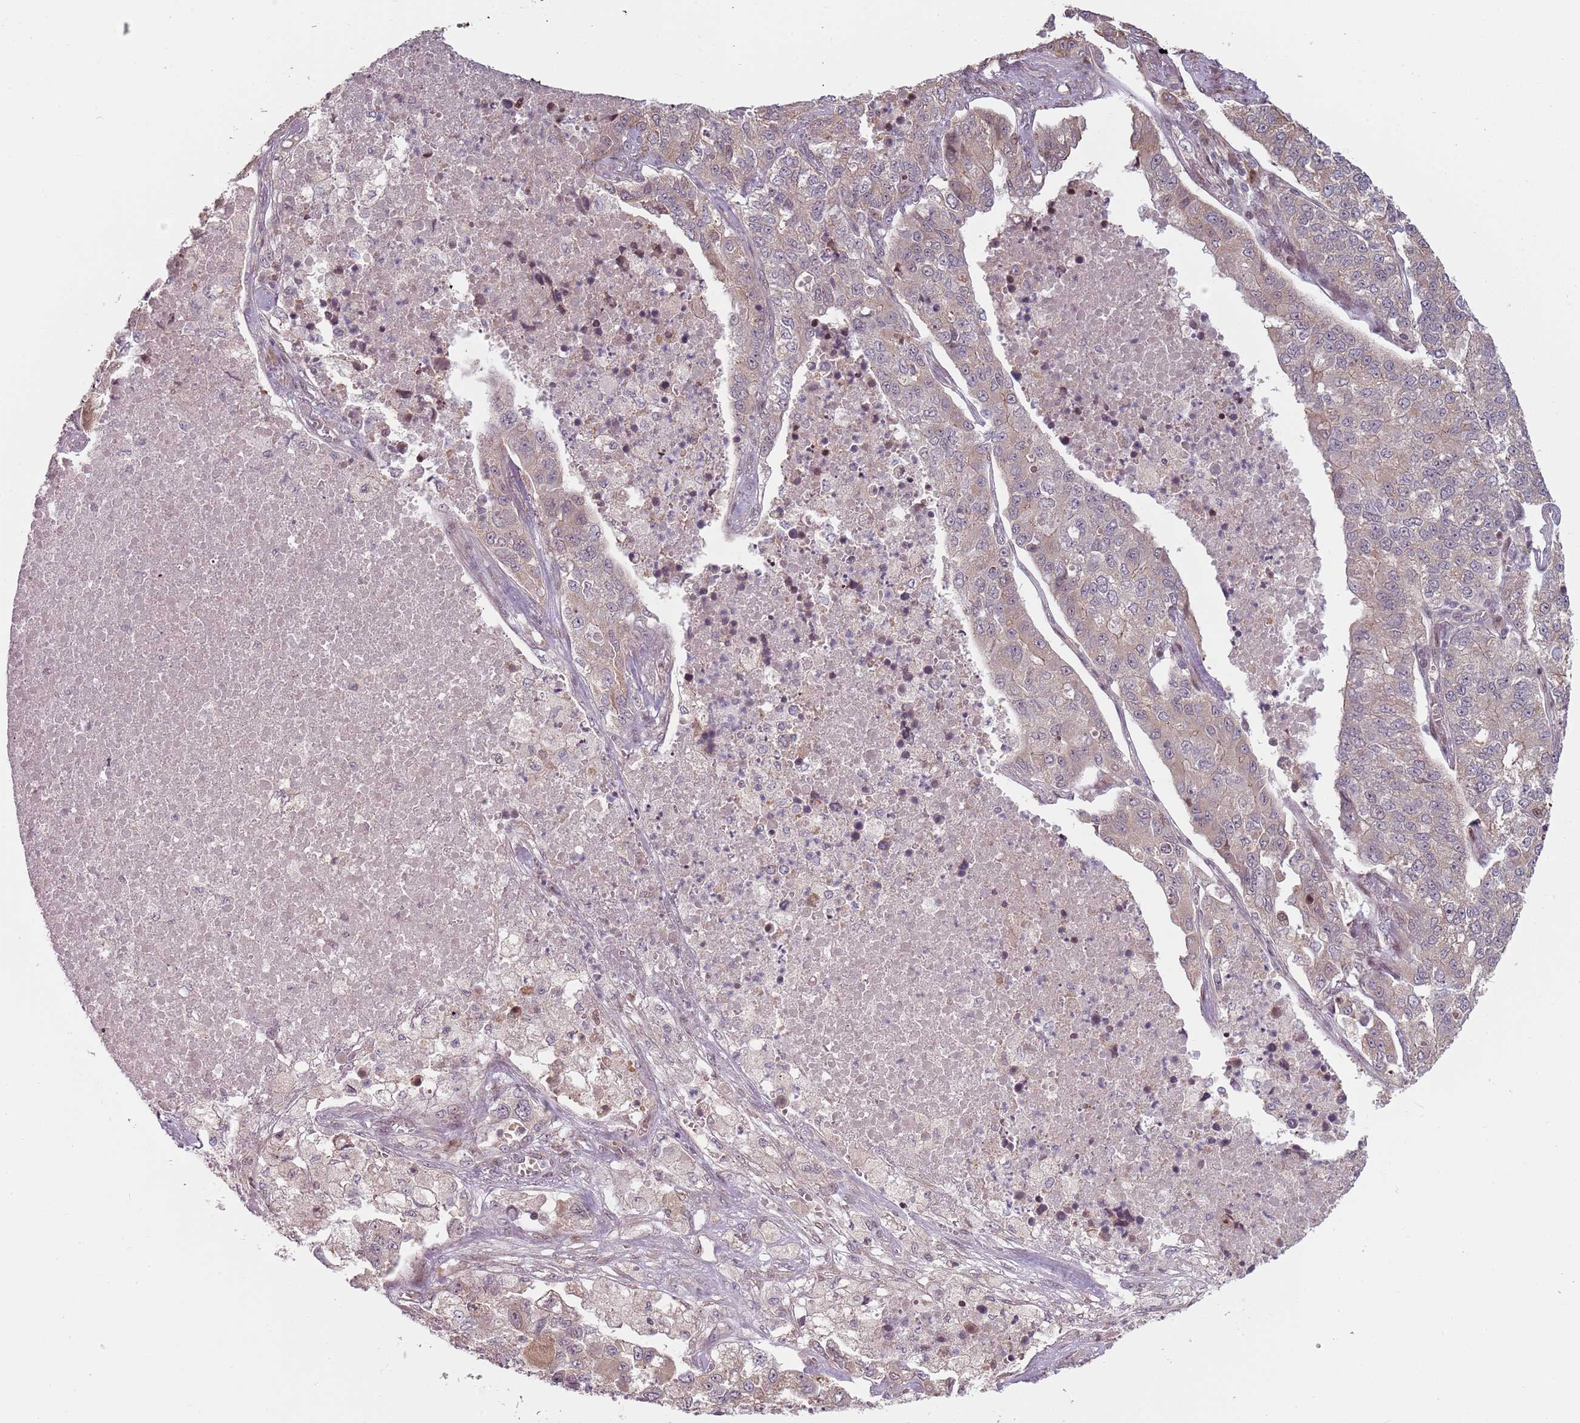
{"staining": {"intensity": "weak", "quantity": "<25%", "location": "cytoplasmic/membranous"}, "tissue": "lung cancer", "cell_type": "Tumor cells", "image_type": "cancer", "snomed": [{"axis": "morphology", "description": "Adenocarcinoma, NOS"}, {"axis": "topography", "description": "Lung"}], "caption": "There is no significant expression in tumor cells of adenocarcinoma (lung). (Stains: DAB immunohistochemistry (IHC) with hematoxylin counter stain, Microscopy: brightfield microscopy at high magnification).", "gene": "ADGRG1", "patient": {"sex": "male", "age": 49}}